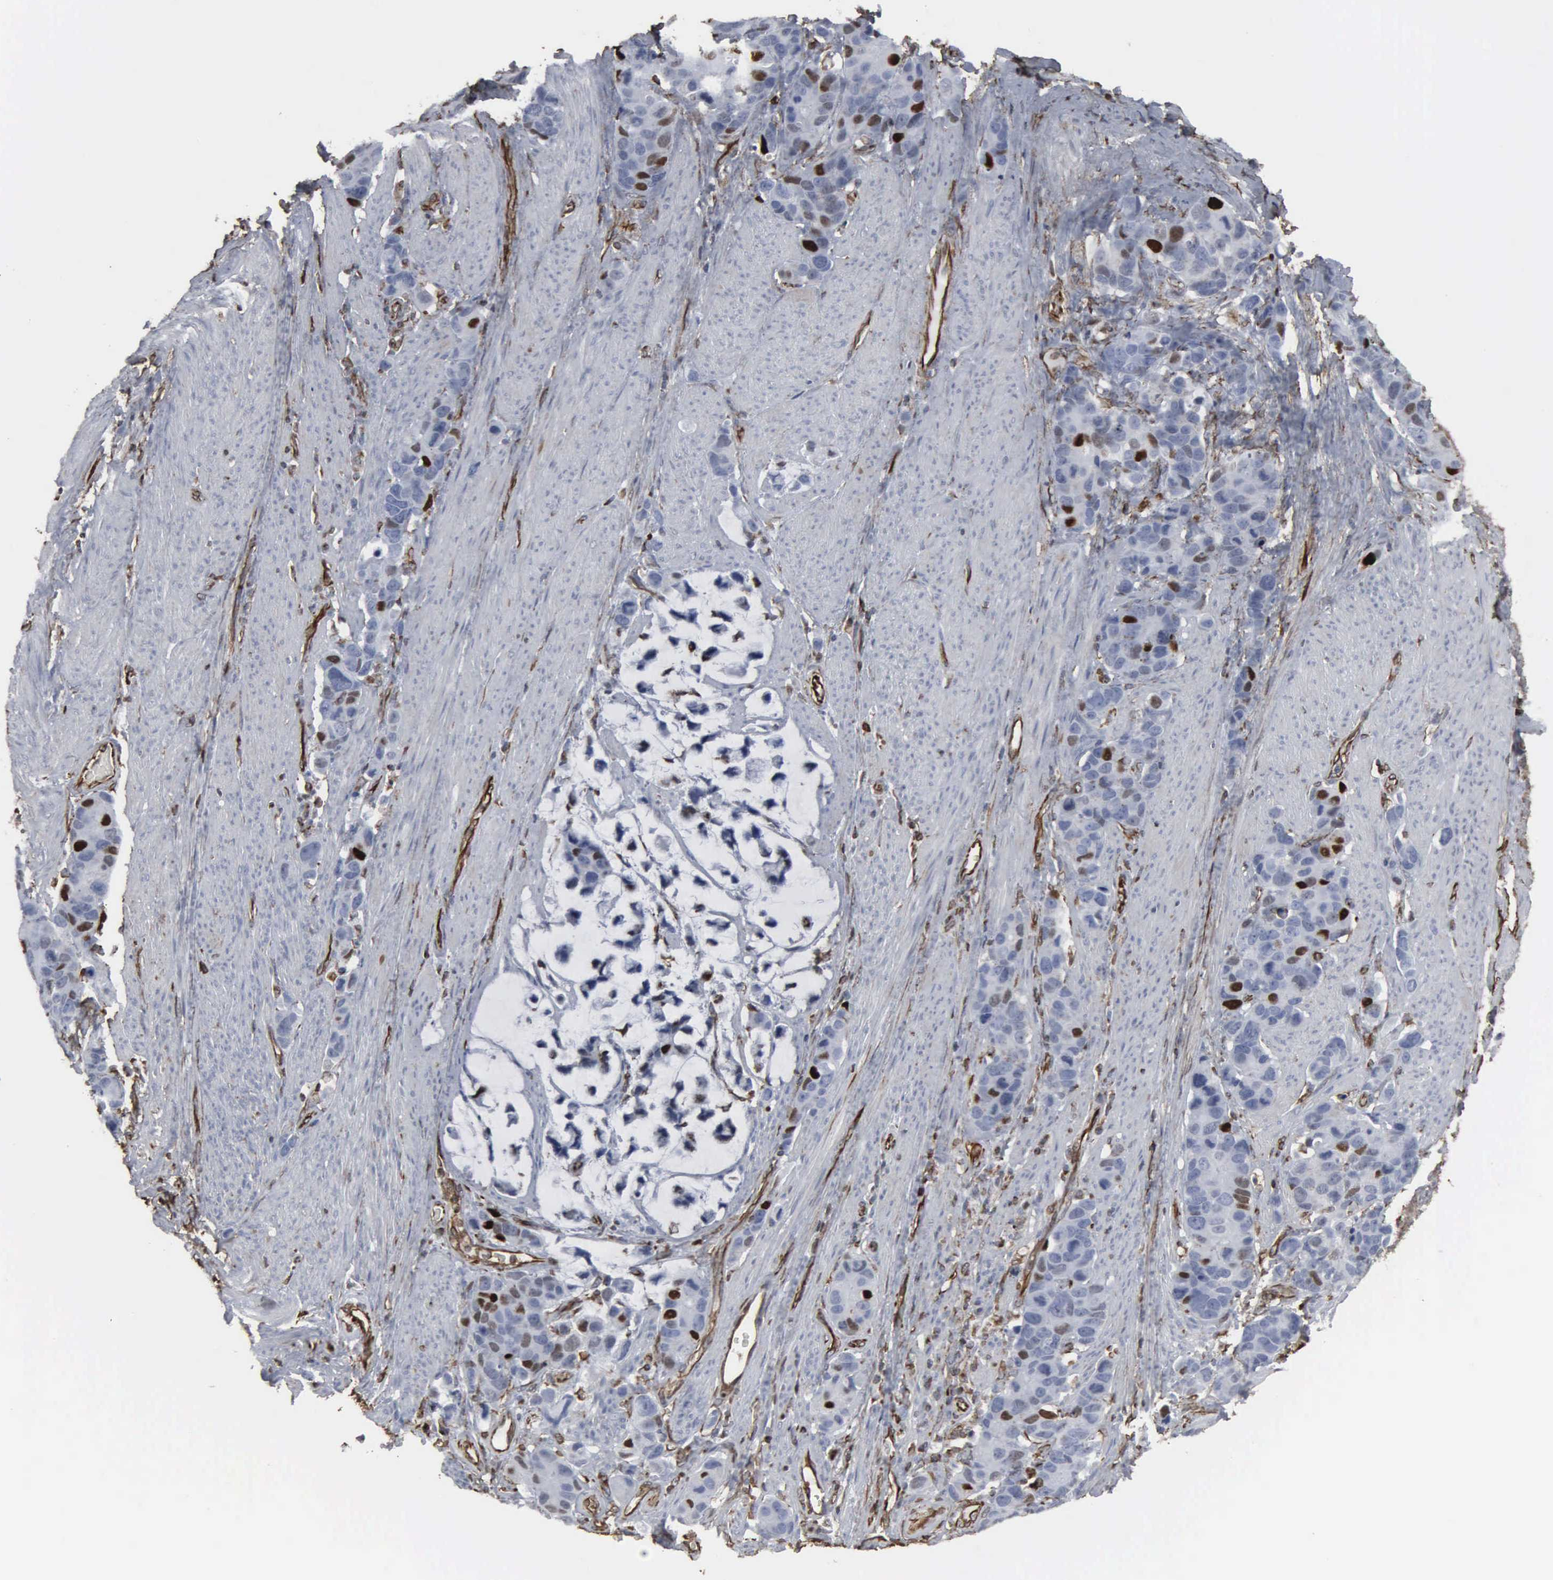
{"staining": {"intensity": "strong", "quantity": "<25%", "location": "nuclear"}, "tissue": "stomach cancer", "cell_type": "Tumor cells", "image_type": "cancer", "snomed": [{"axis": "morphology", "description": "Adenocarcinoma, NOS"}, {"axis": "topography", "description": "Stomach, upper"}], "caption": "Human stomach cancer (adenocarcinoma) stained for a protein (brown) demonstrates strong nuclear positive expression in approximately <25% of tumor cells.", "gene": "CCNE1", "patient": {"sex": "male", "age": 71}}